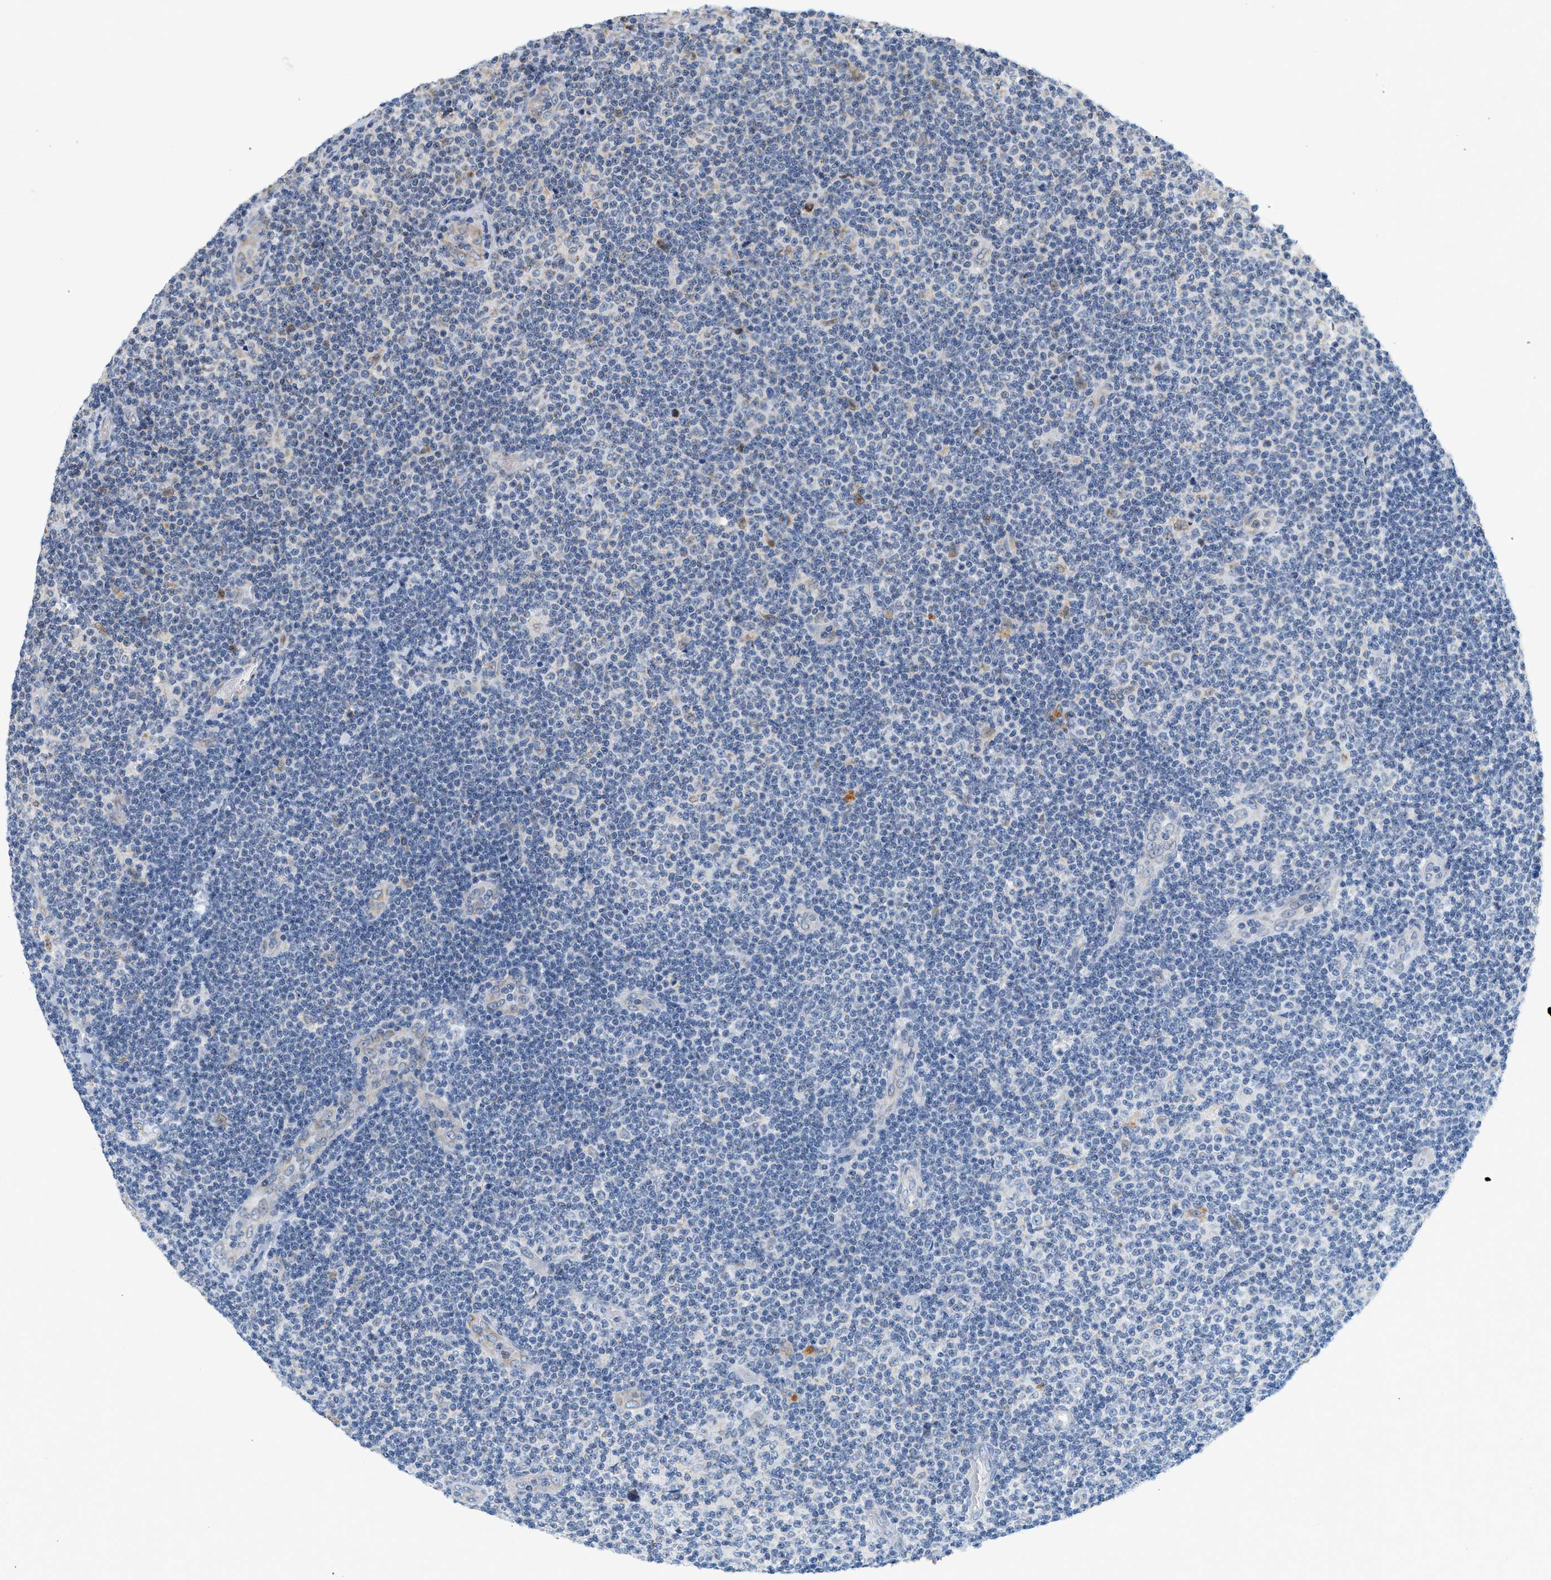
{"staining": {"intensity": "weak", "quantity": "<25%", "location": "cytoplasmic/membranous"}, "tissue": "lymphoma", "cell_type": "Tumor cells", "image_type": "cancer", "snomed": [{"axis": "morphology", "description": "Malignant lymphoma, non-Hodgkin's type, Low grade"}, {"axis": "topography", "description": "Lymph node"}], "caption": "An IHC image of lymphoma is shown. There is no staining in tumor cells of lymphoma.", "gene": "MCU", "patient": {"sex": "male", "age": 83}}